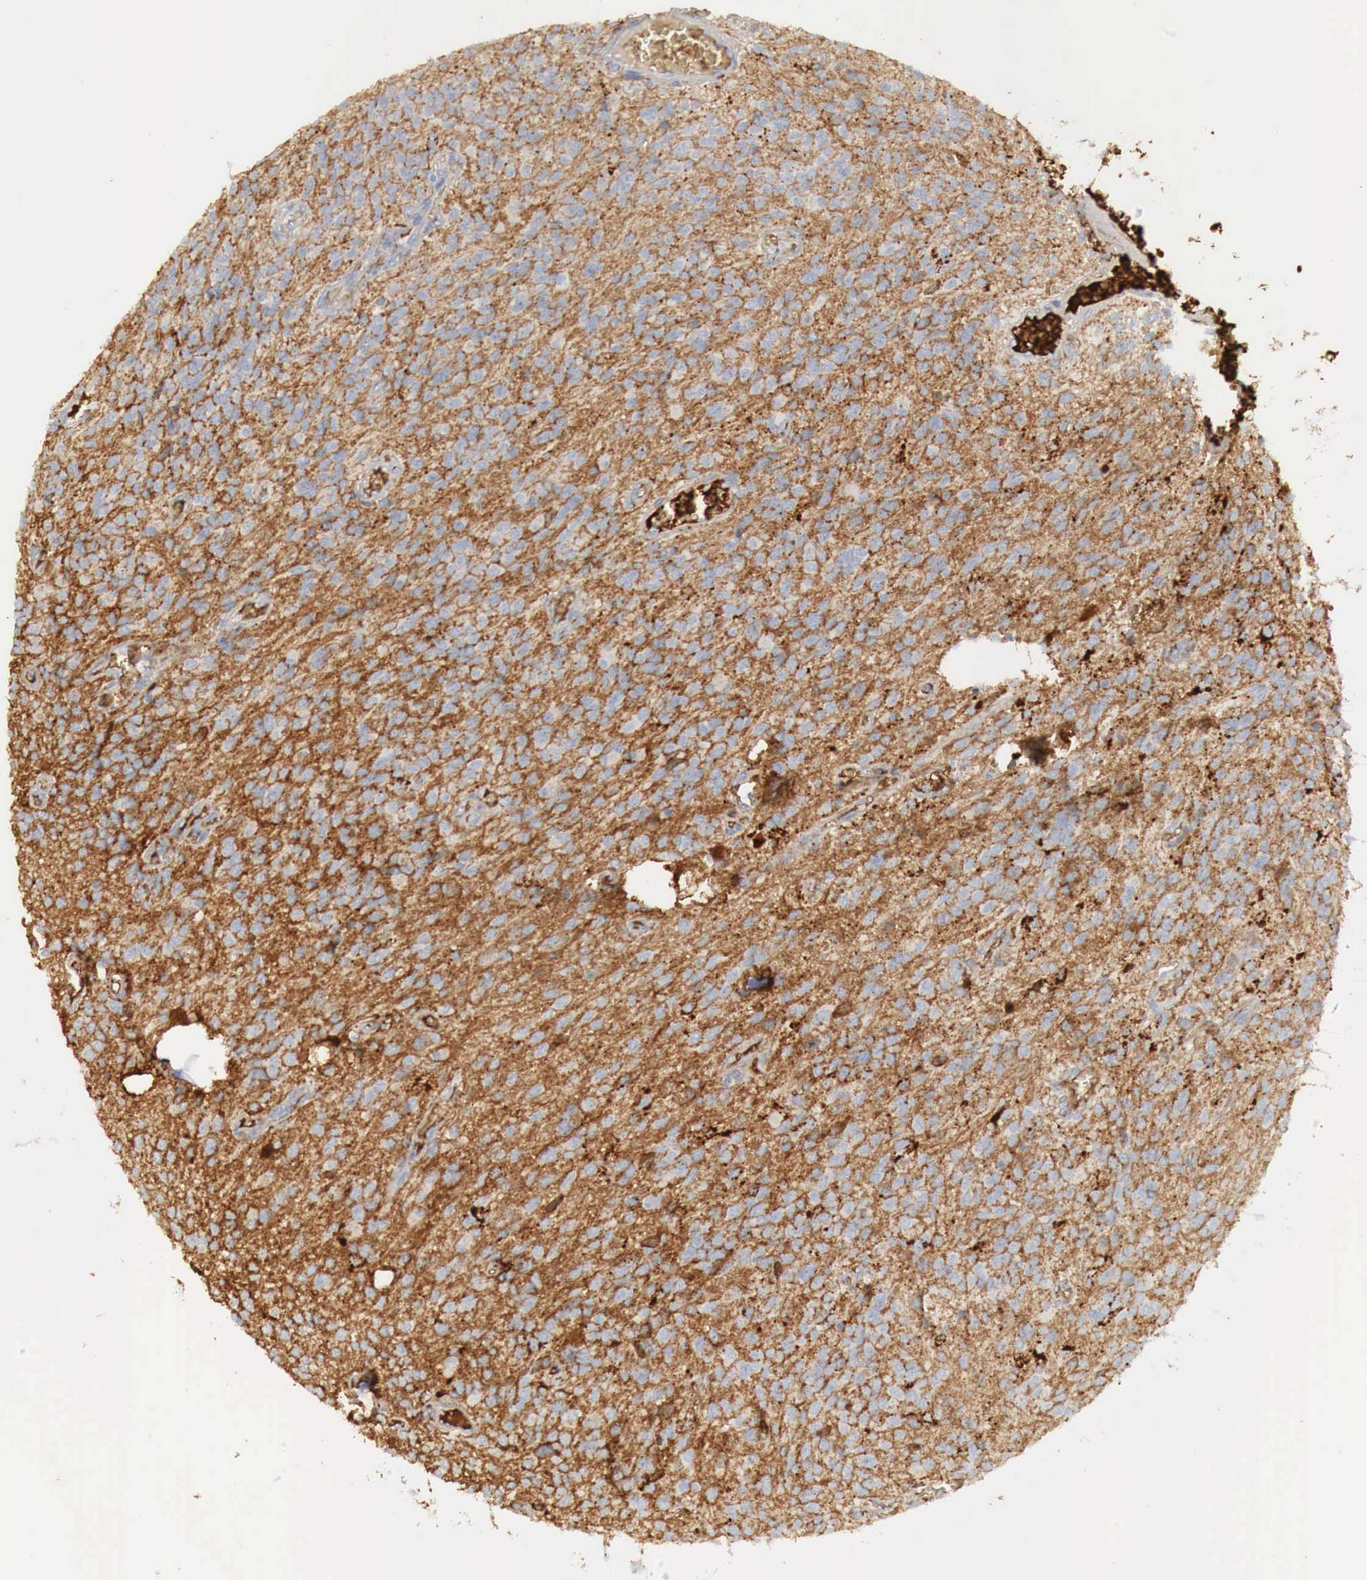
{"staining": {"intensity": "negative", "quantity": "none", "location": "none"}, "tissue": "glioma", "cell_type": "Tumor cells", "image_type": "cancer", "snomed": [{"axis": "morphology", "description": "Glioma, malignant, Low grade"}, {"axis": "topography", "description": "Brain"}], "caption": "Image shows no significant protein positivity in tumor cells of glioma.", "gene": "IGLC3", "patient": {"sex": "female", "age": 15}}